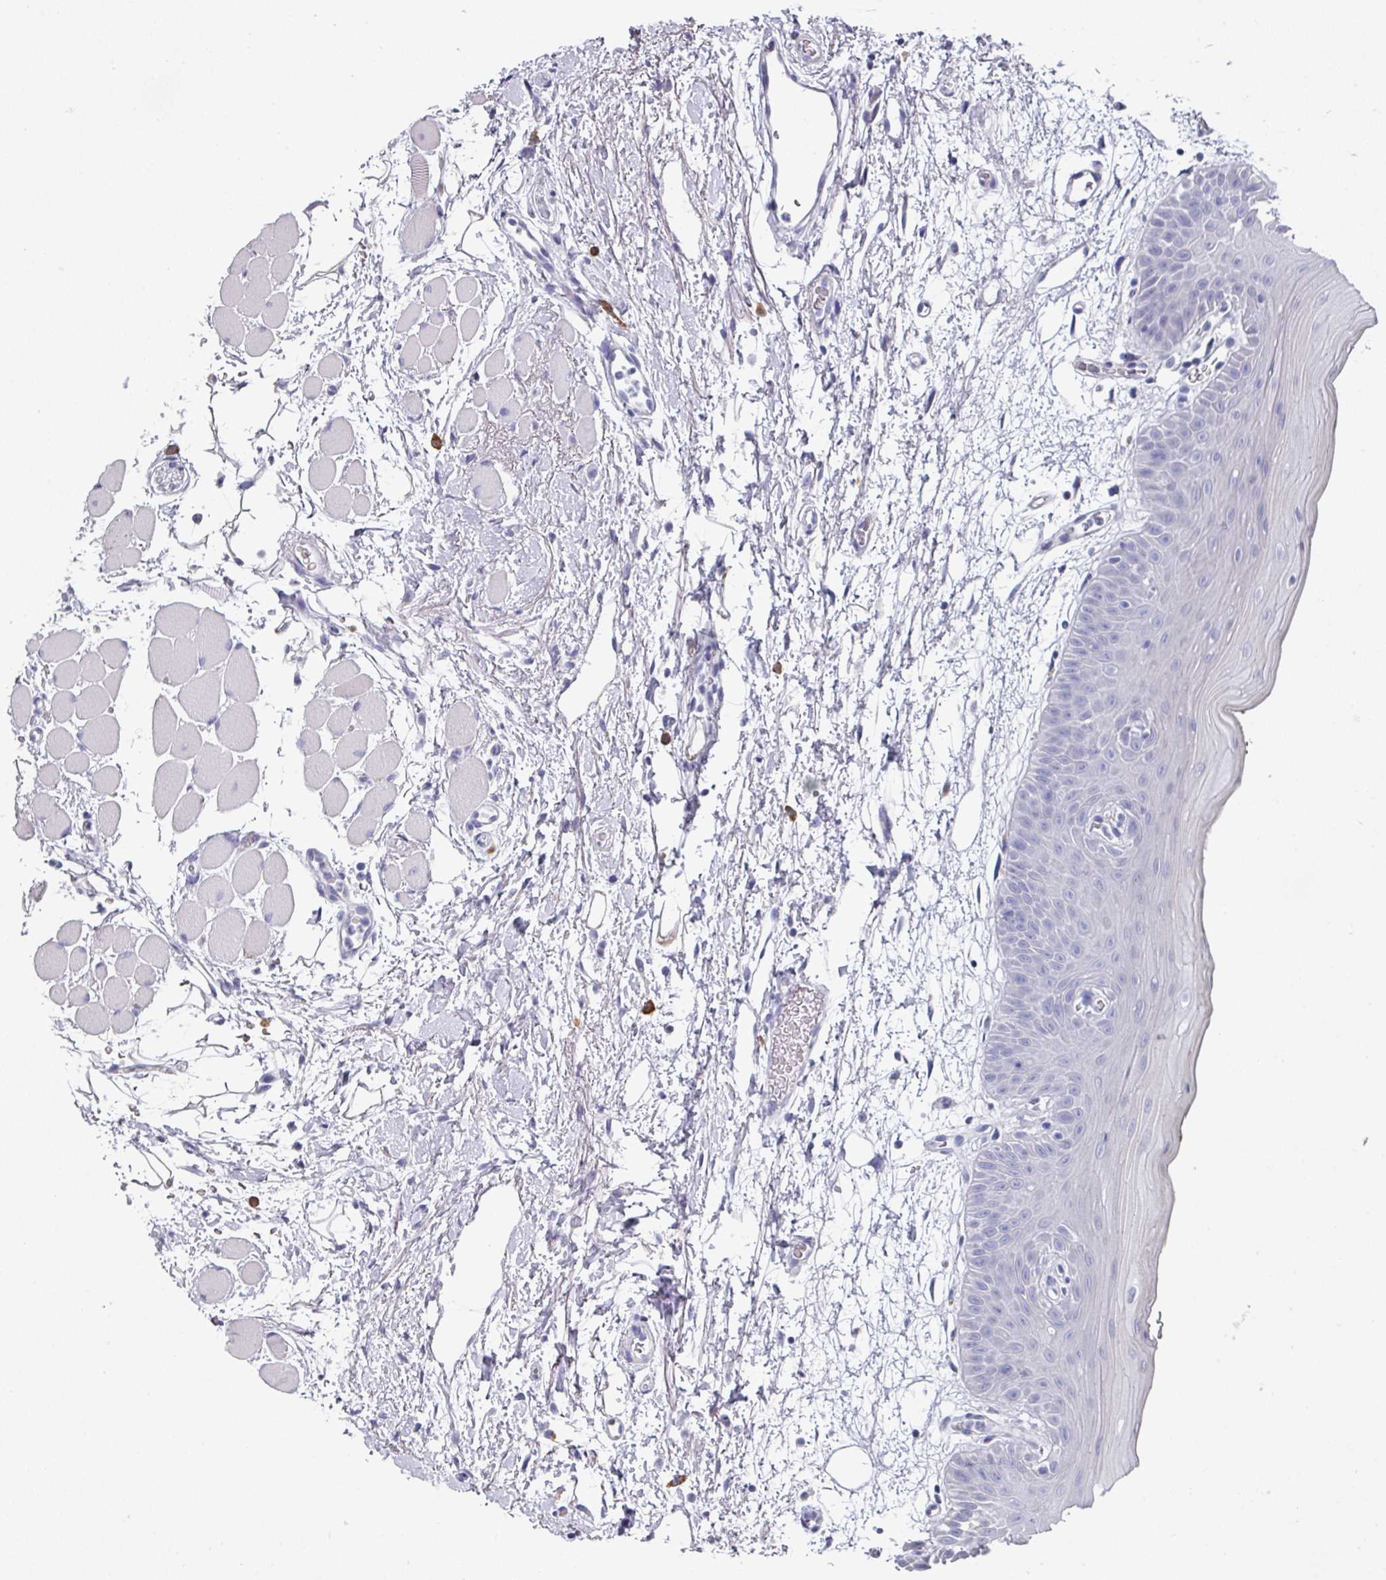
{"staining": {"intensity": "negative", "quantity": "none", "location": "none"}, "tissue": "oral mucosa", "cell_type": "Squamous epithelial cells", "image_type": "normal", "snomed": [{"axis": "morphology", "description": "Normal tissue, NOS"}, {"axis": "topography", "description": "Oral tissue"}, {"axis": "topography", "description": "Tounge, NOS"}], "caption": "This image is of normal oral mucosa stained with immunohistochemistry to label a protein in brown with the nuclei are counter-stained blue. There is no positivity in squamous epithelial cells. Nuclei are stained in blue.", "gene": "SETBP1", "patient": {"sex": "female", "age": 59}}